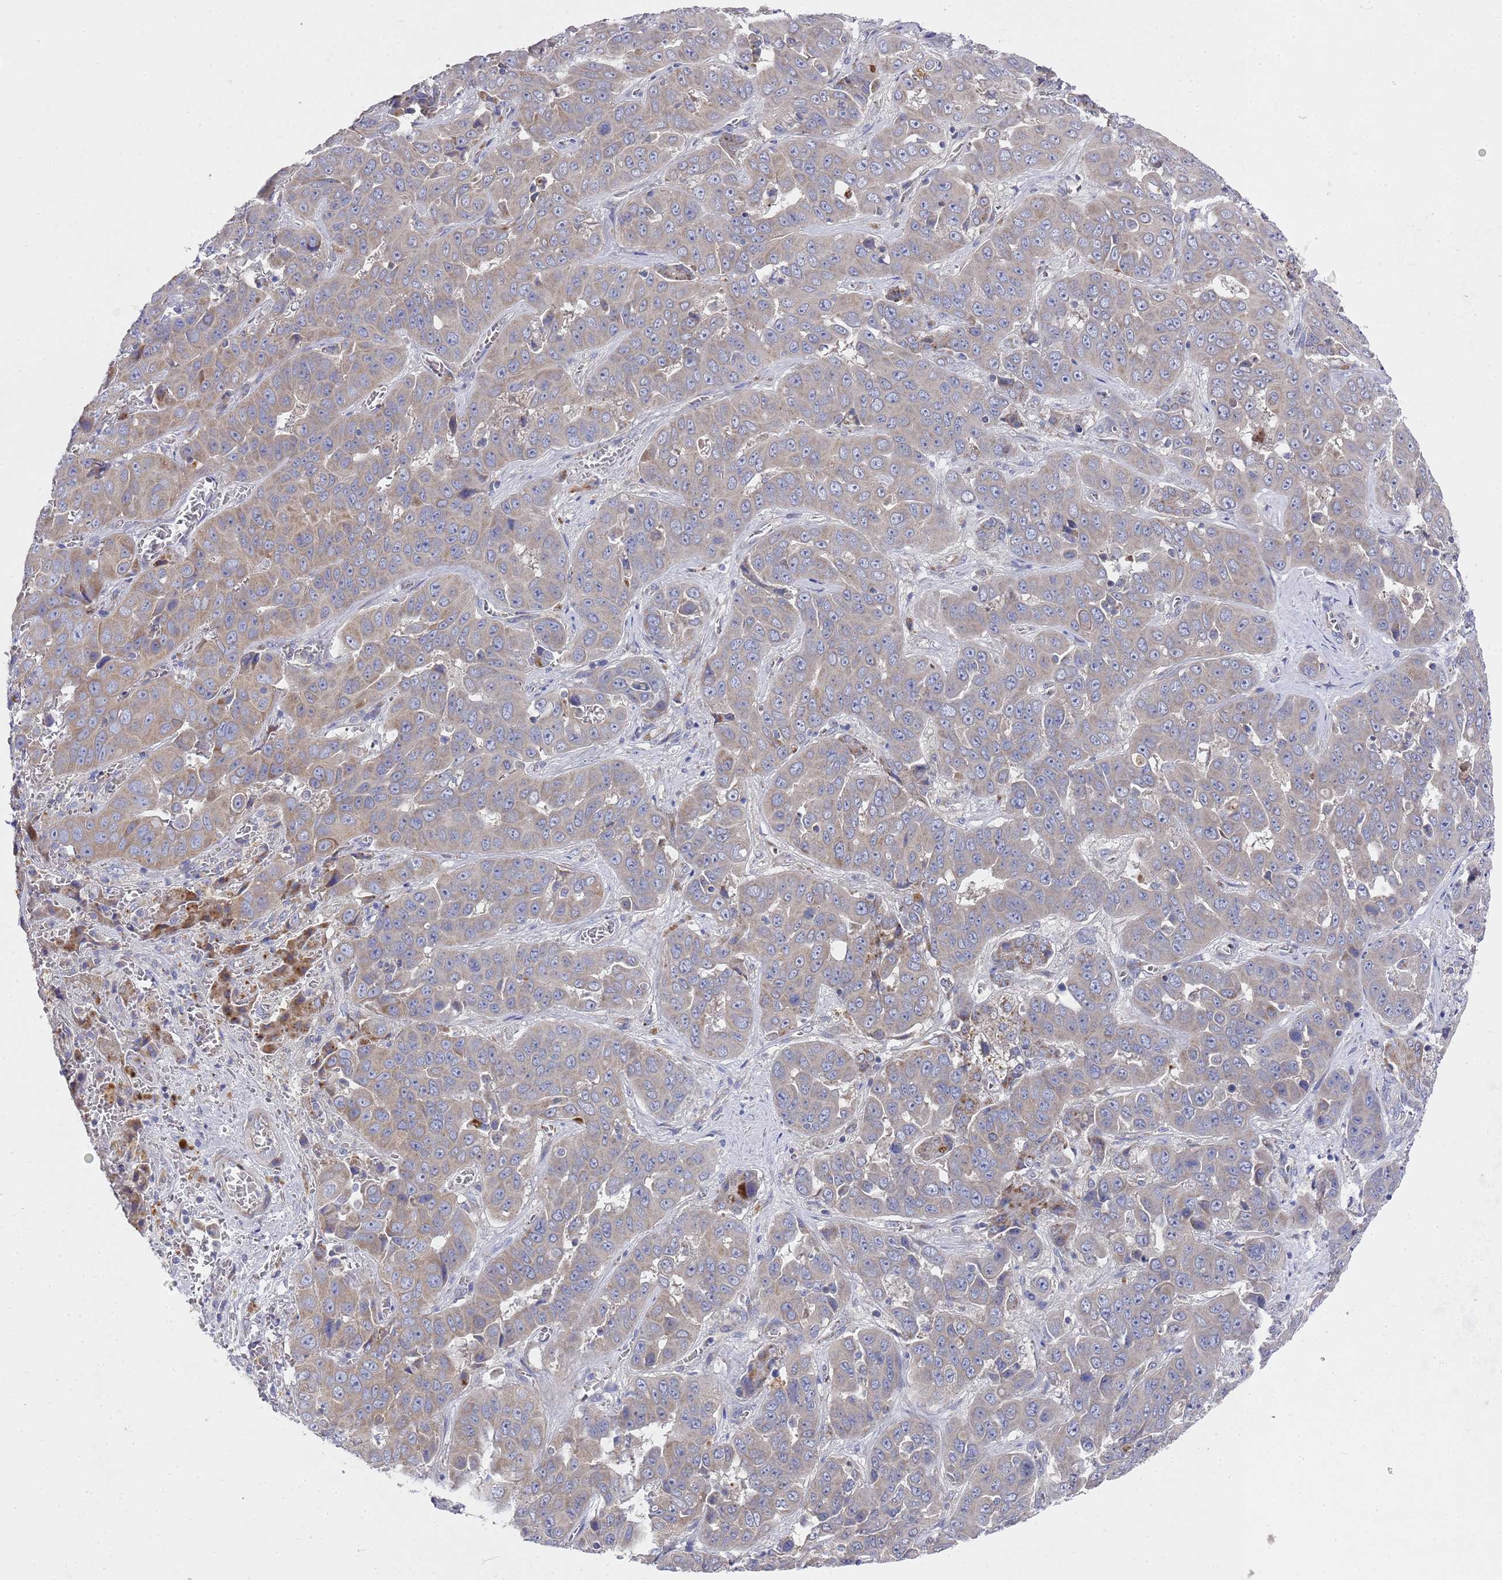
{"staining": {"intensity": "weak", "quantity": ">75%", "location": "cytoplasmic/membranous"}, "tissue": "liver cancer", "cell_type": "Tumor cells", "image_type": "cancer", "snomed": [{"axis": "morphology", "description": "Cholangiocarcinoma"}, {"axis": "topography", "description": "Liver"}], "caption": "Protein analysis of liver cancer (cholangiocarcinoma) tissue exhibits weak cytoplasmic/membranous expression in approximately >75% of tumor cells. Using DAB (3,3'-diaminobenzidine) (brown) and hematoxylin (blue) stains, captured at high magnification using brightfield microscopy.", "gene": "NPEPPS", "patient": {"sex": "female", "age": 52}}